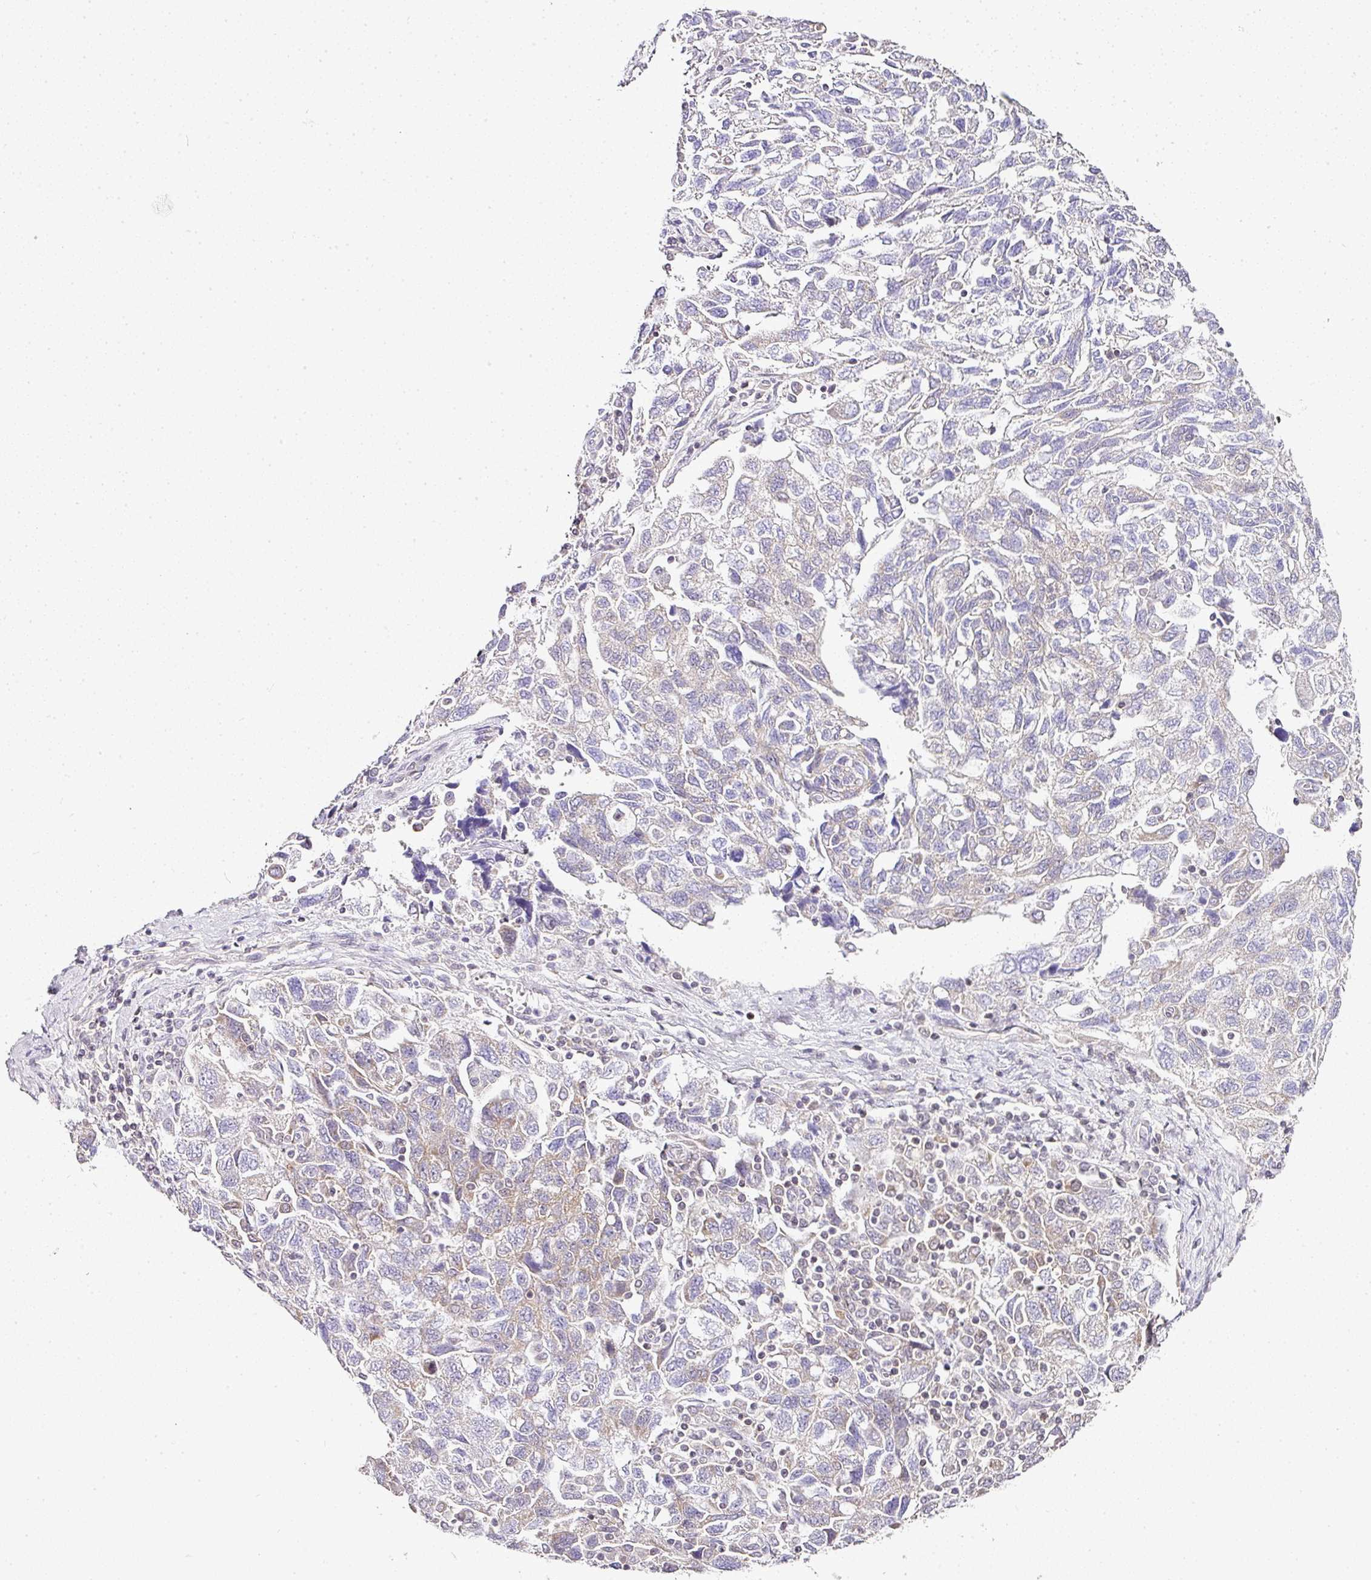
{"staining": {"intensity": "weak", "quantity": "<25%", "location": "cytoplasmic/membranous"}, "tissue": "ovarian cancer", "cell_type": "Tumor cells", "image_type": "cancer", "snomed": [{"axis": "morphology", "description": "Carcinoma, NOS"}, {"axis": "morphology", "description": "Cystadenocarcinoma, serous, NOS"}, {"axis": "topography", "description": "Ovary"}], "caption": "DAB (3,3'-diaminobenzidine) immunohistochemical staining of ovarian carcinoma exhibits no significant positivity in tumor cells.", "gene": "FAM32A", "patient": {"sex": "female", "age": 69}}